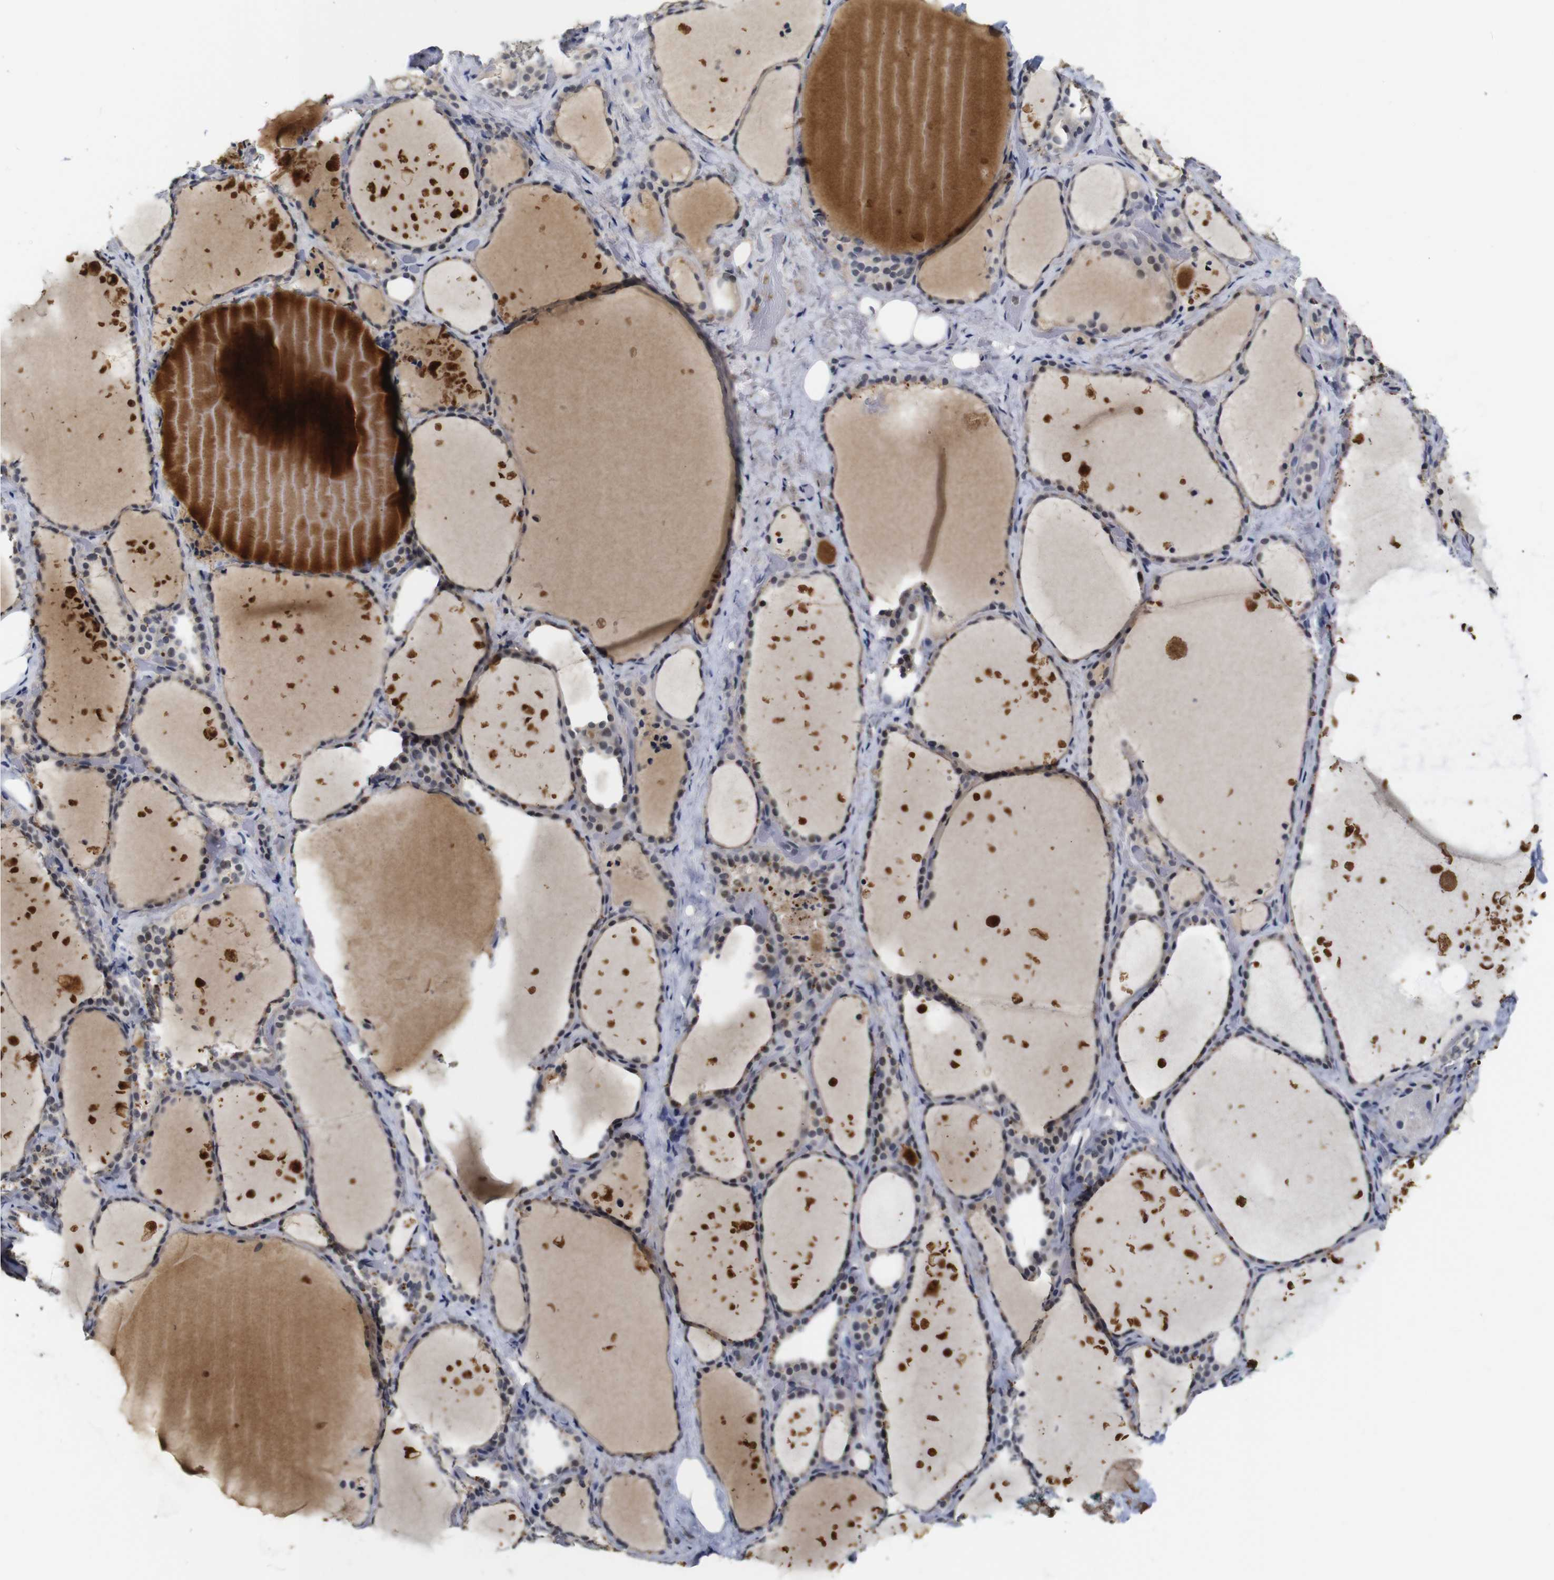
{"staining": {"intensity": "moderate", "quantity": "25%-75%", "location": "cytoplasmic/membranous"}, "tissue": "thyroid gland", "cell_type": "Glandular cells", "image_type": "normal", "snomed": [{"axis": "morphology", "description": "Normal tissue, NOS"}, {"axis": "topography", "description": "Thyroid gland"}], "caption": "IHC of normal human thyroid gland displays medium levels of moderate cytoplasmic/membranous staining in about 25%-75% of glandular cells. (DAB IHC with brightfield microscopy, high magnification).", "gene": "NTRK3", "patient": {"sex": "female", "age": 44}}